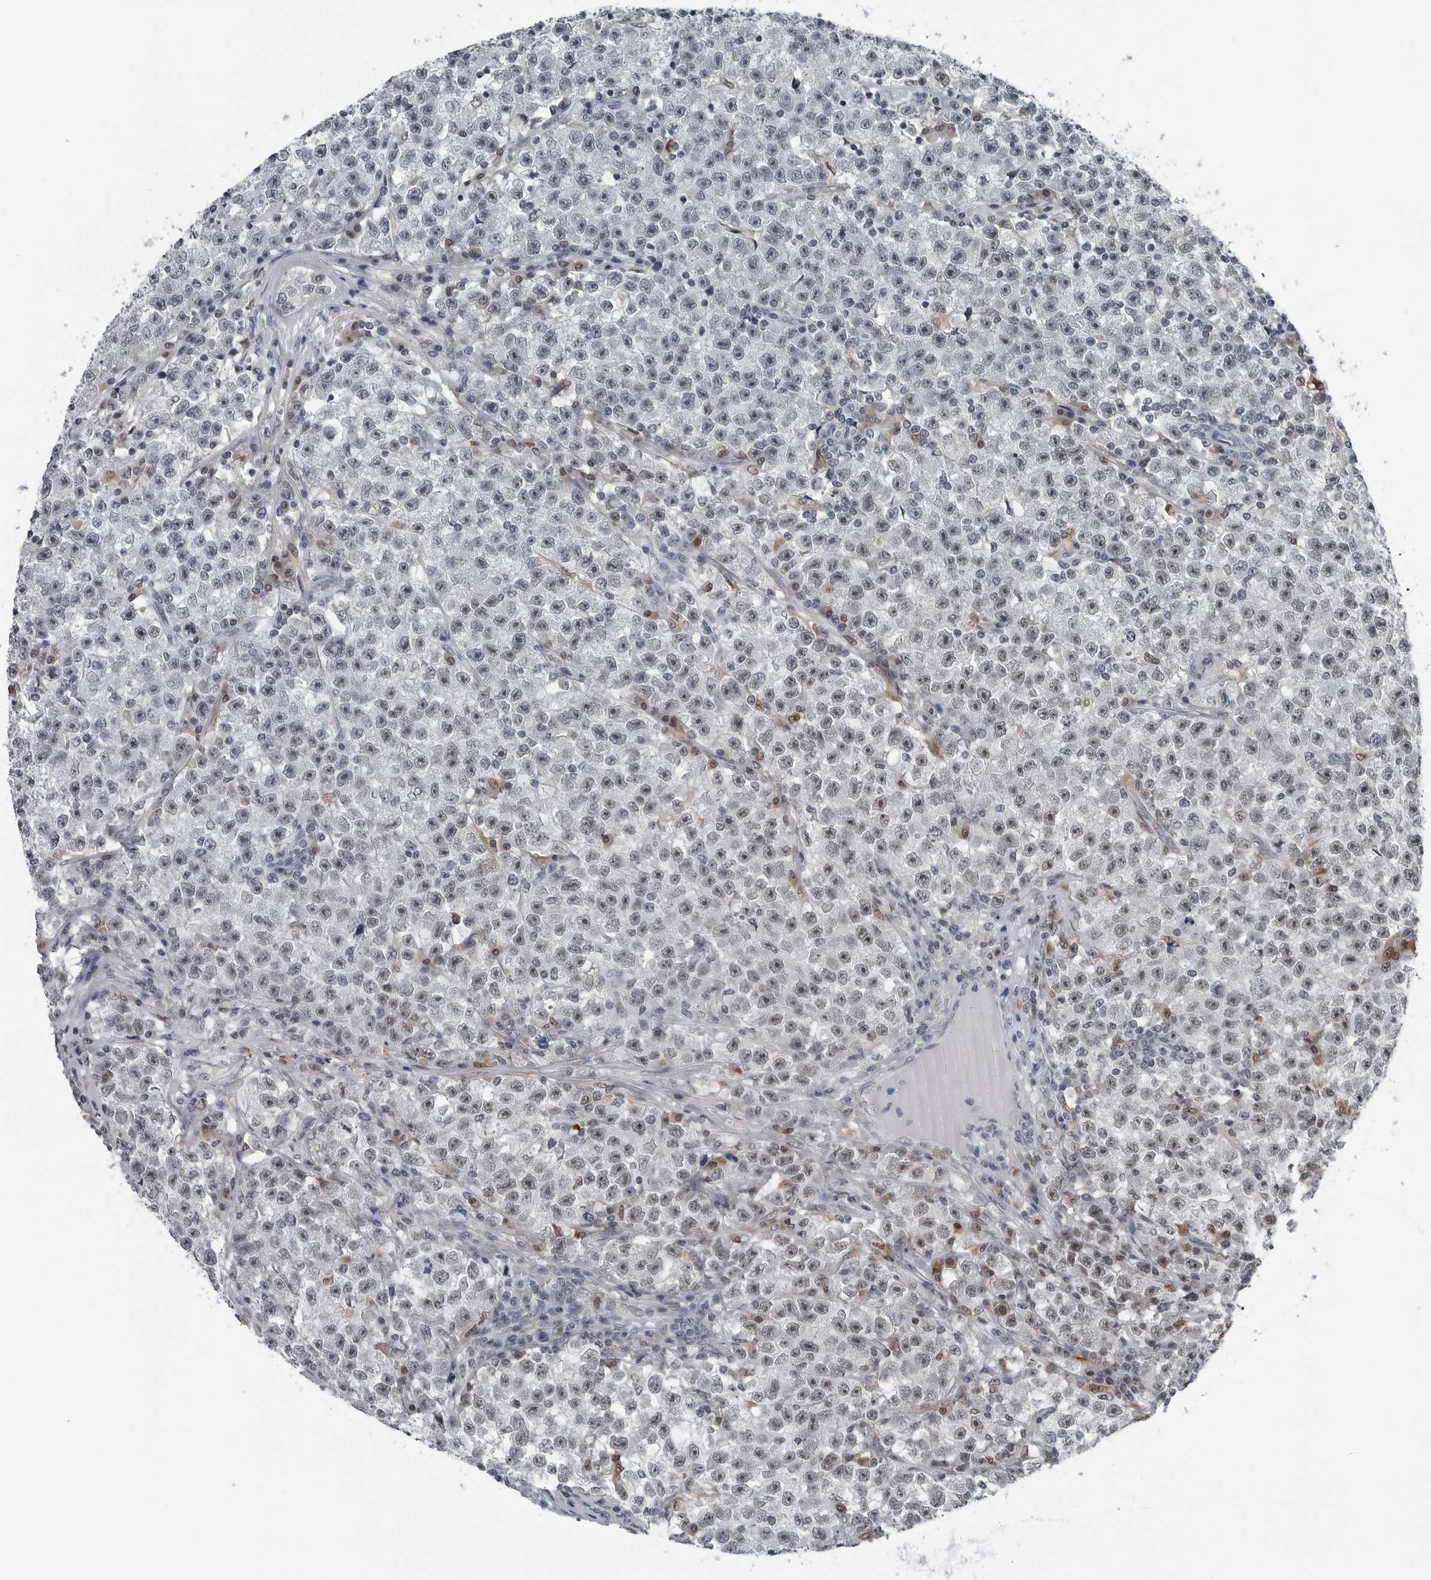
{"staining": {"intensity": "moderate", "quantity": "<25%", "location": "nuclear"}, "tissue": "testis cancer", "cell_type": "Tumor cells", "image_type": "cancer", "snomed": [{"axis": "morphology", "description": "Seminoma, NOS"}, {"axis": "topography", "description": "Testis"}], "caption": "Protein staining shows moderate nuclear positivity in approximately <25% of tumor cells in seminoma (testis). The protein is stained brown, and the nuclei are stained in blue (DAB (3,3'-diaminobenzidine) IHC with brightfield microscopy, high magnification).", "gene": "AKR1A1", "patient": {"sex": "male", "age": 22}}